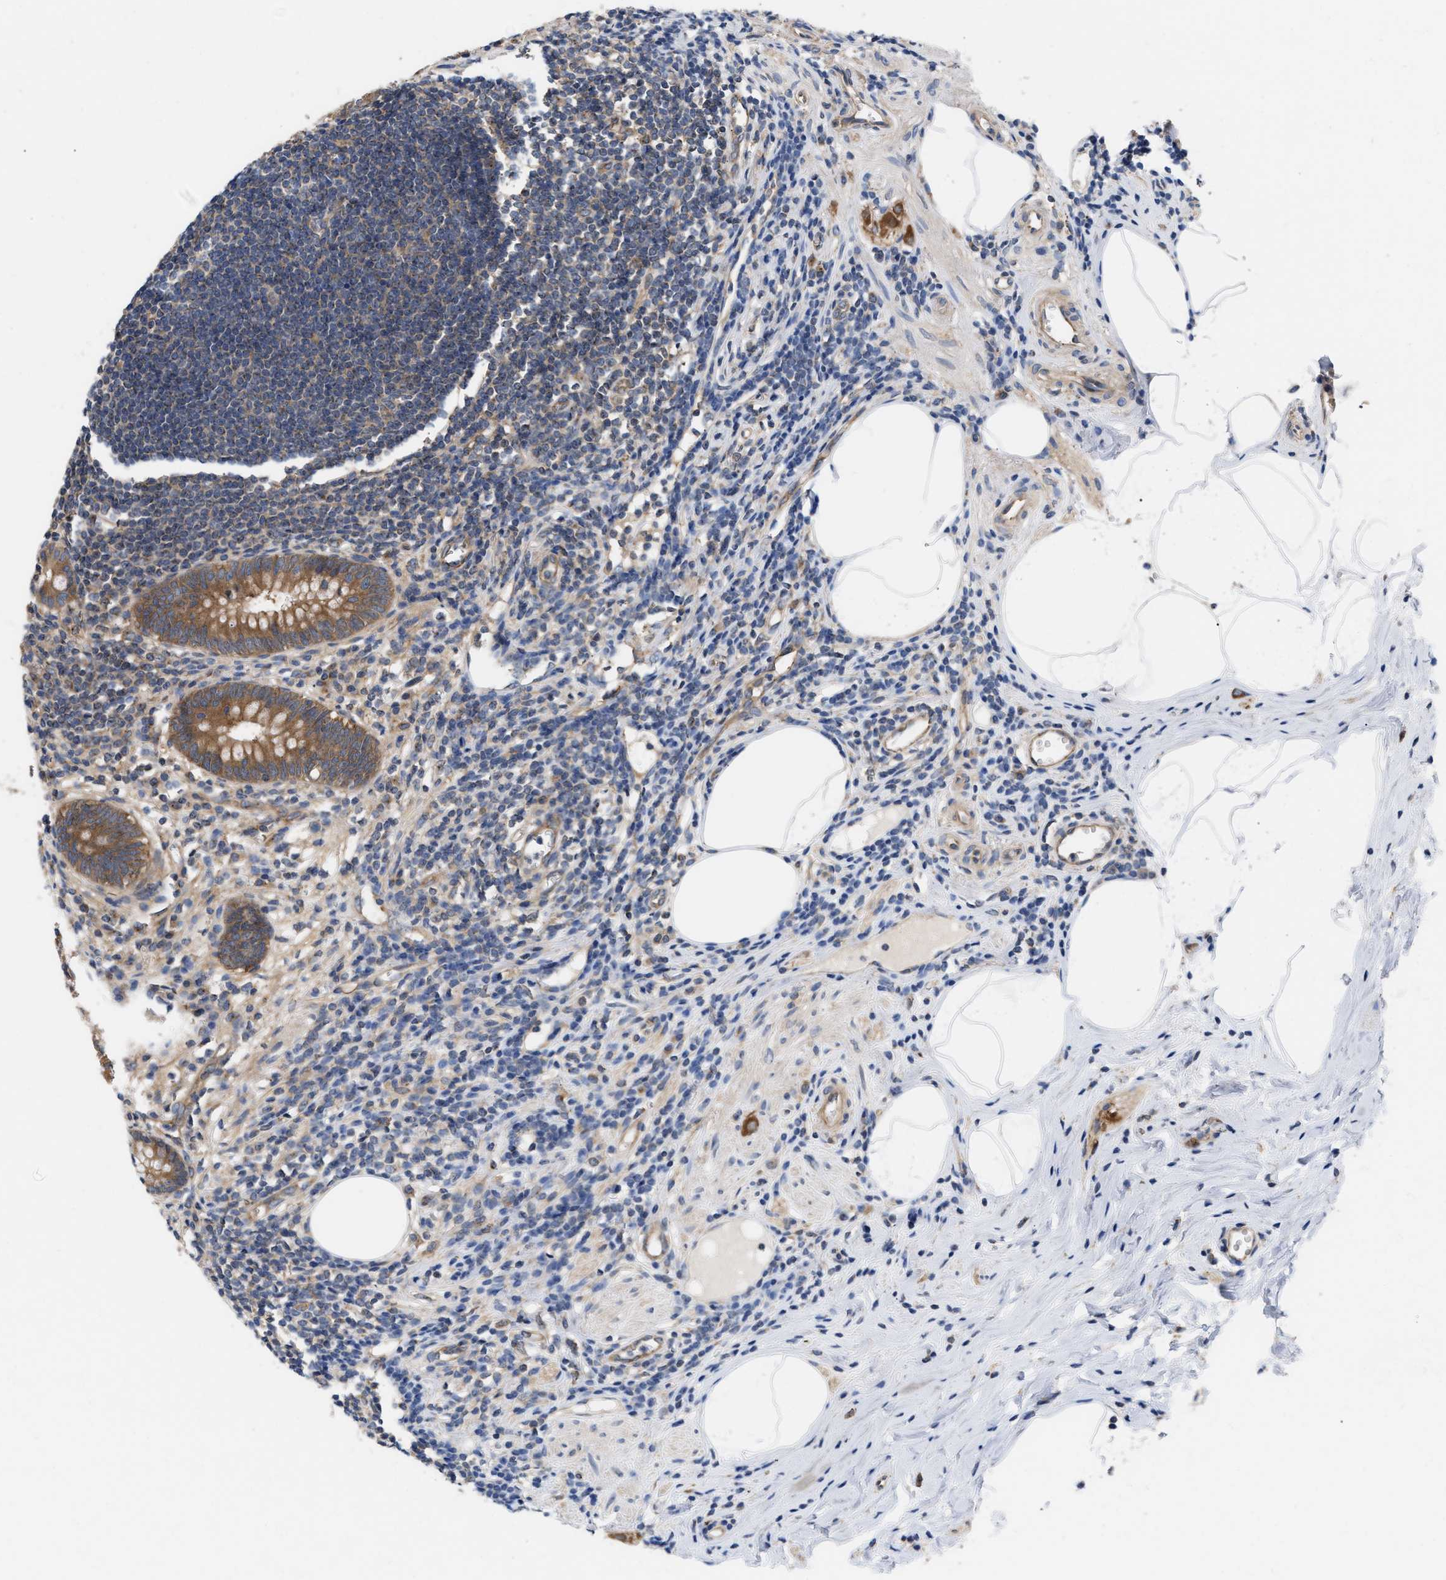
{"staining": {"intensity": "strong", "quantity": ">75%", "location": "cytoplasmic/membranous"}, "tissue": "appendix", "cell_type": "Glandular cells", "image_type": "normal", "snomed": [{"axis": "morphology", "description": "Normal tissue, NOS"}, {"axis": "topography", "description": "Appendix"}], "caption": "Immunohistochemical staining of benign appendix shows strong cytoplasmic/membranous protein staining in approximately >75% of glandular cells.", "gene": "LAPTM4B", "patient": {"sex": "female", "age": 50}}